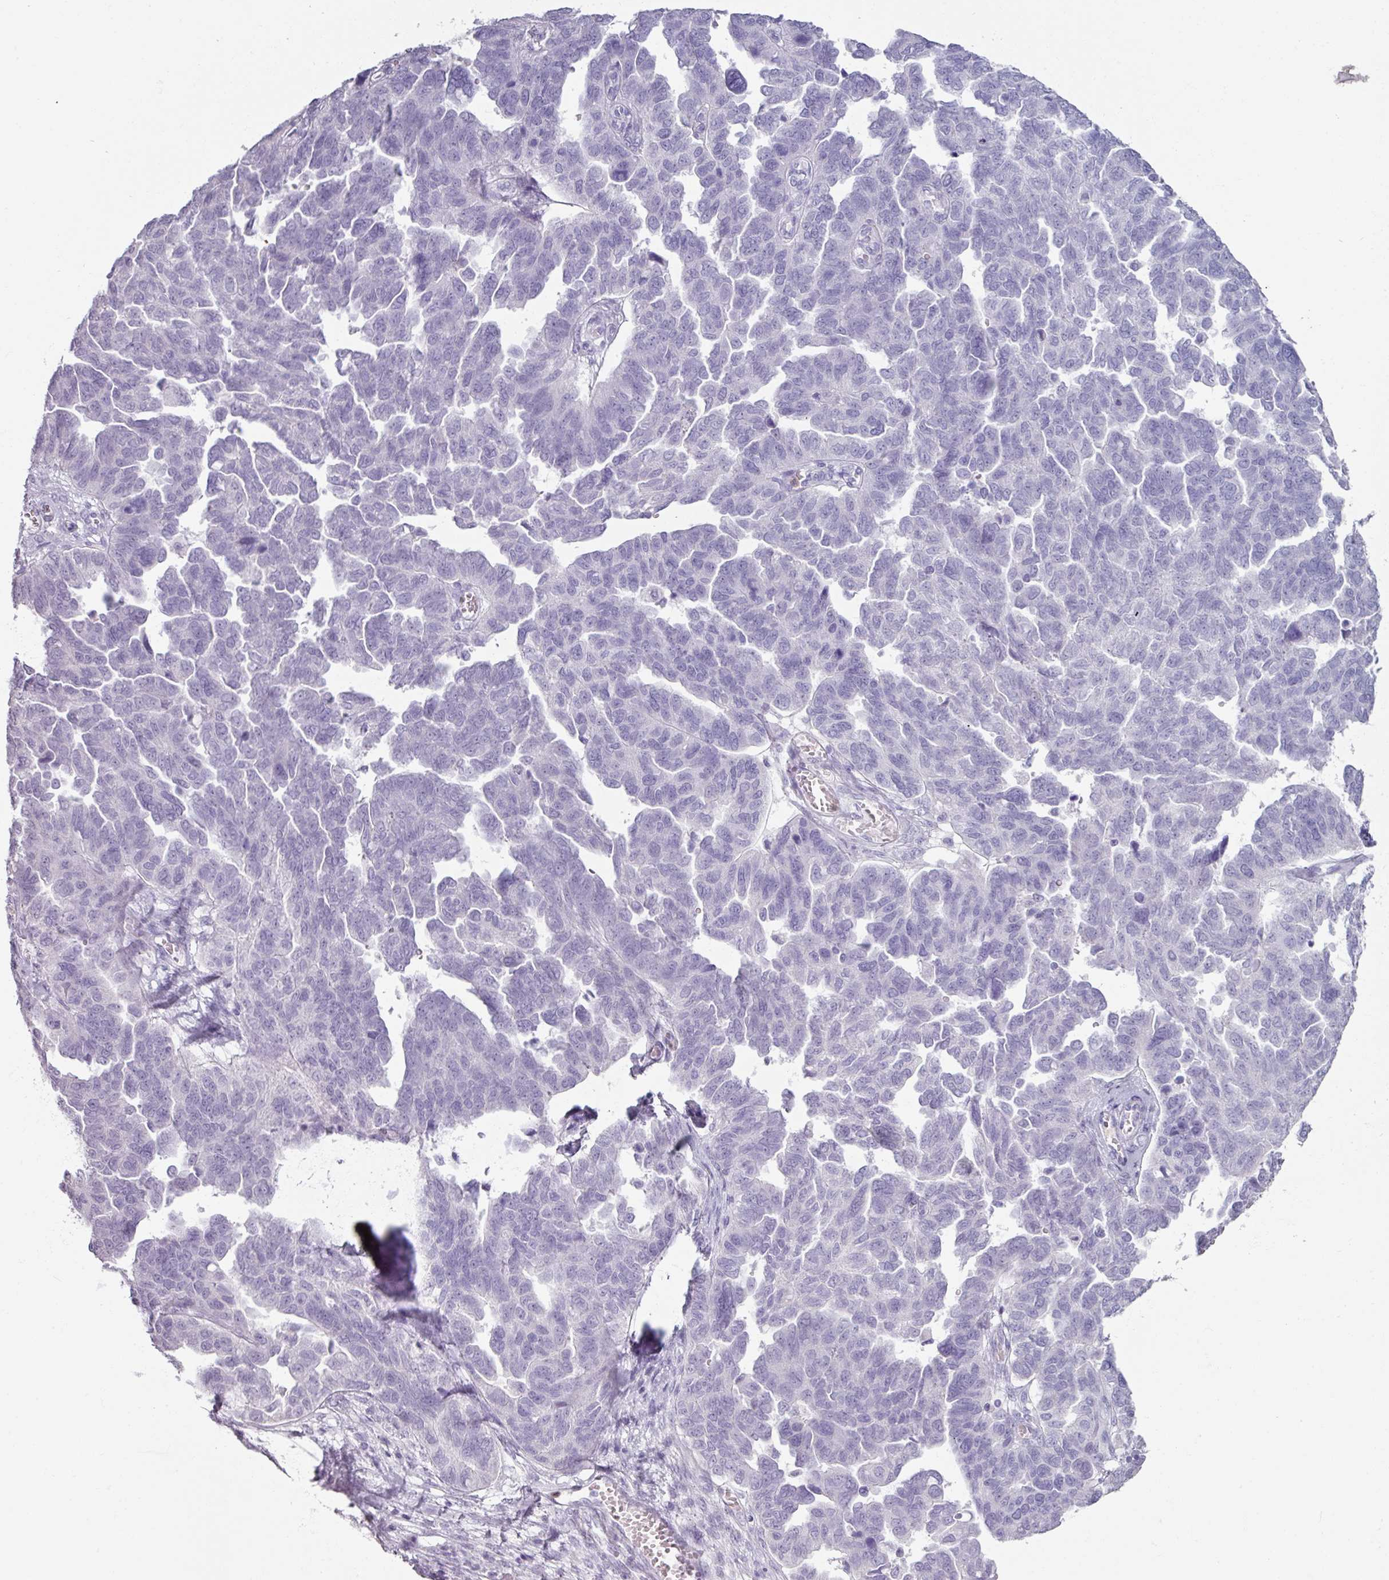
{"staining": {"intensity": "negative", "quantity": "none", "location": "none"}, "tissue": "ovarian cancer", "cell_type": "Tumor cells", "image_type": "cancer", "snomed": [{"axis": "morphology", "description": "Cystadenocarcinoma, serous, NOS"}, {"axis": "topography", "description": "Ovary"}], "caption": "The histopathology image reveals no staining of tumor cells in ovarian cancer.", "gene": "ARG1", "patient": {"sex": "female", "age": 64}}